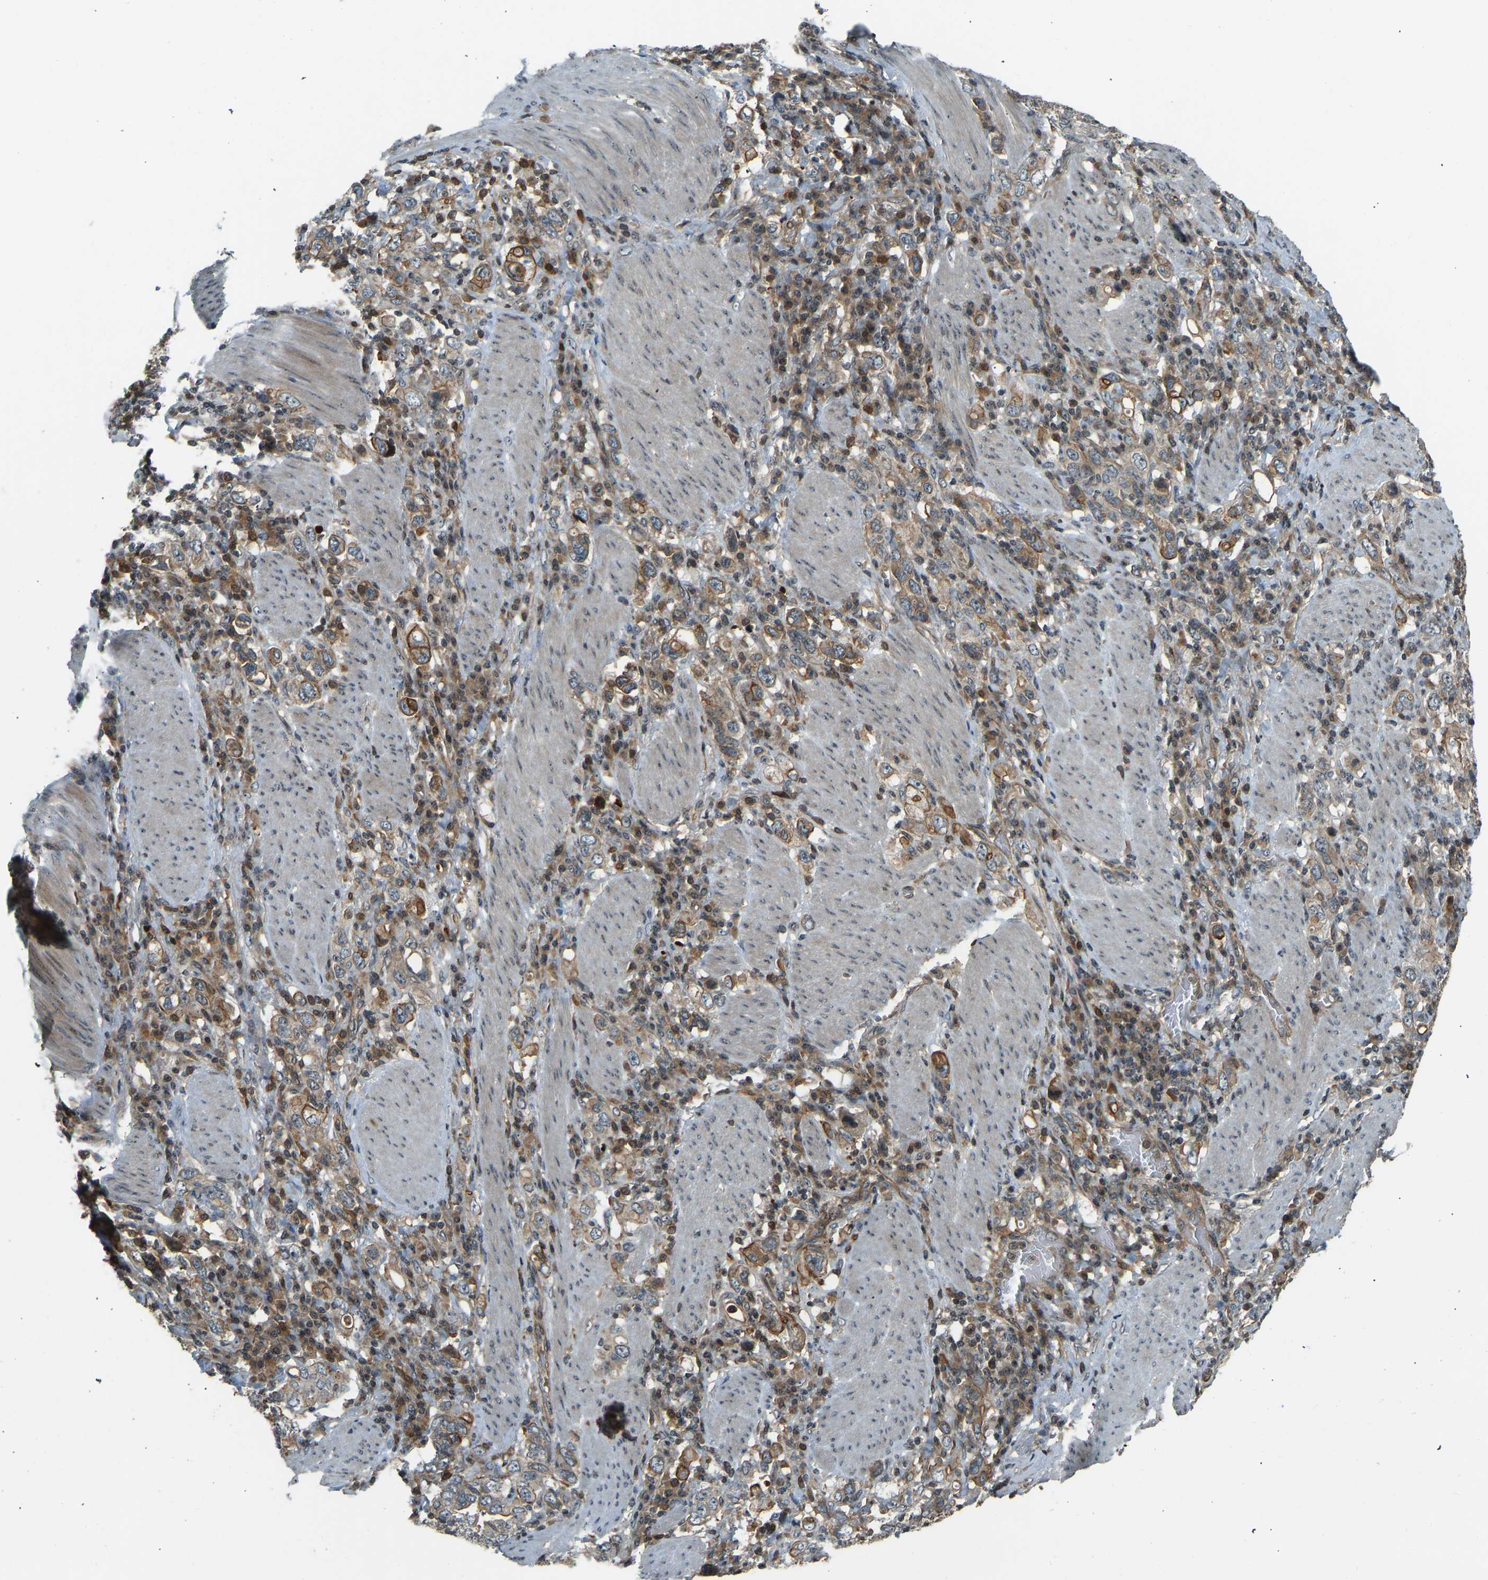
{"staining": {"intensity": "moderate", "quantity": ">75%", "location": "cytoplasmic/membranous"}, "tissue": "stomach cancer", "cell_type": "Tumor cells", "image_type": "cancer", "snomed": [{"axis": "morphology", "description": "Adenocarcinoma, NOS"}, {"axis": "topography", "description": "Stomach, upper"}], "caption": "Protein analysis of stomach cancer tissue displays moderate cytoplasmic/membranous positivity in about >75% of tumor cells.", "gene": "SVOPL", "patient": {"sex": "male", "age": 62}}